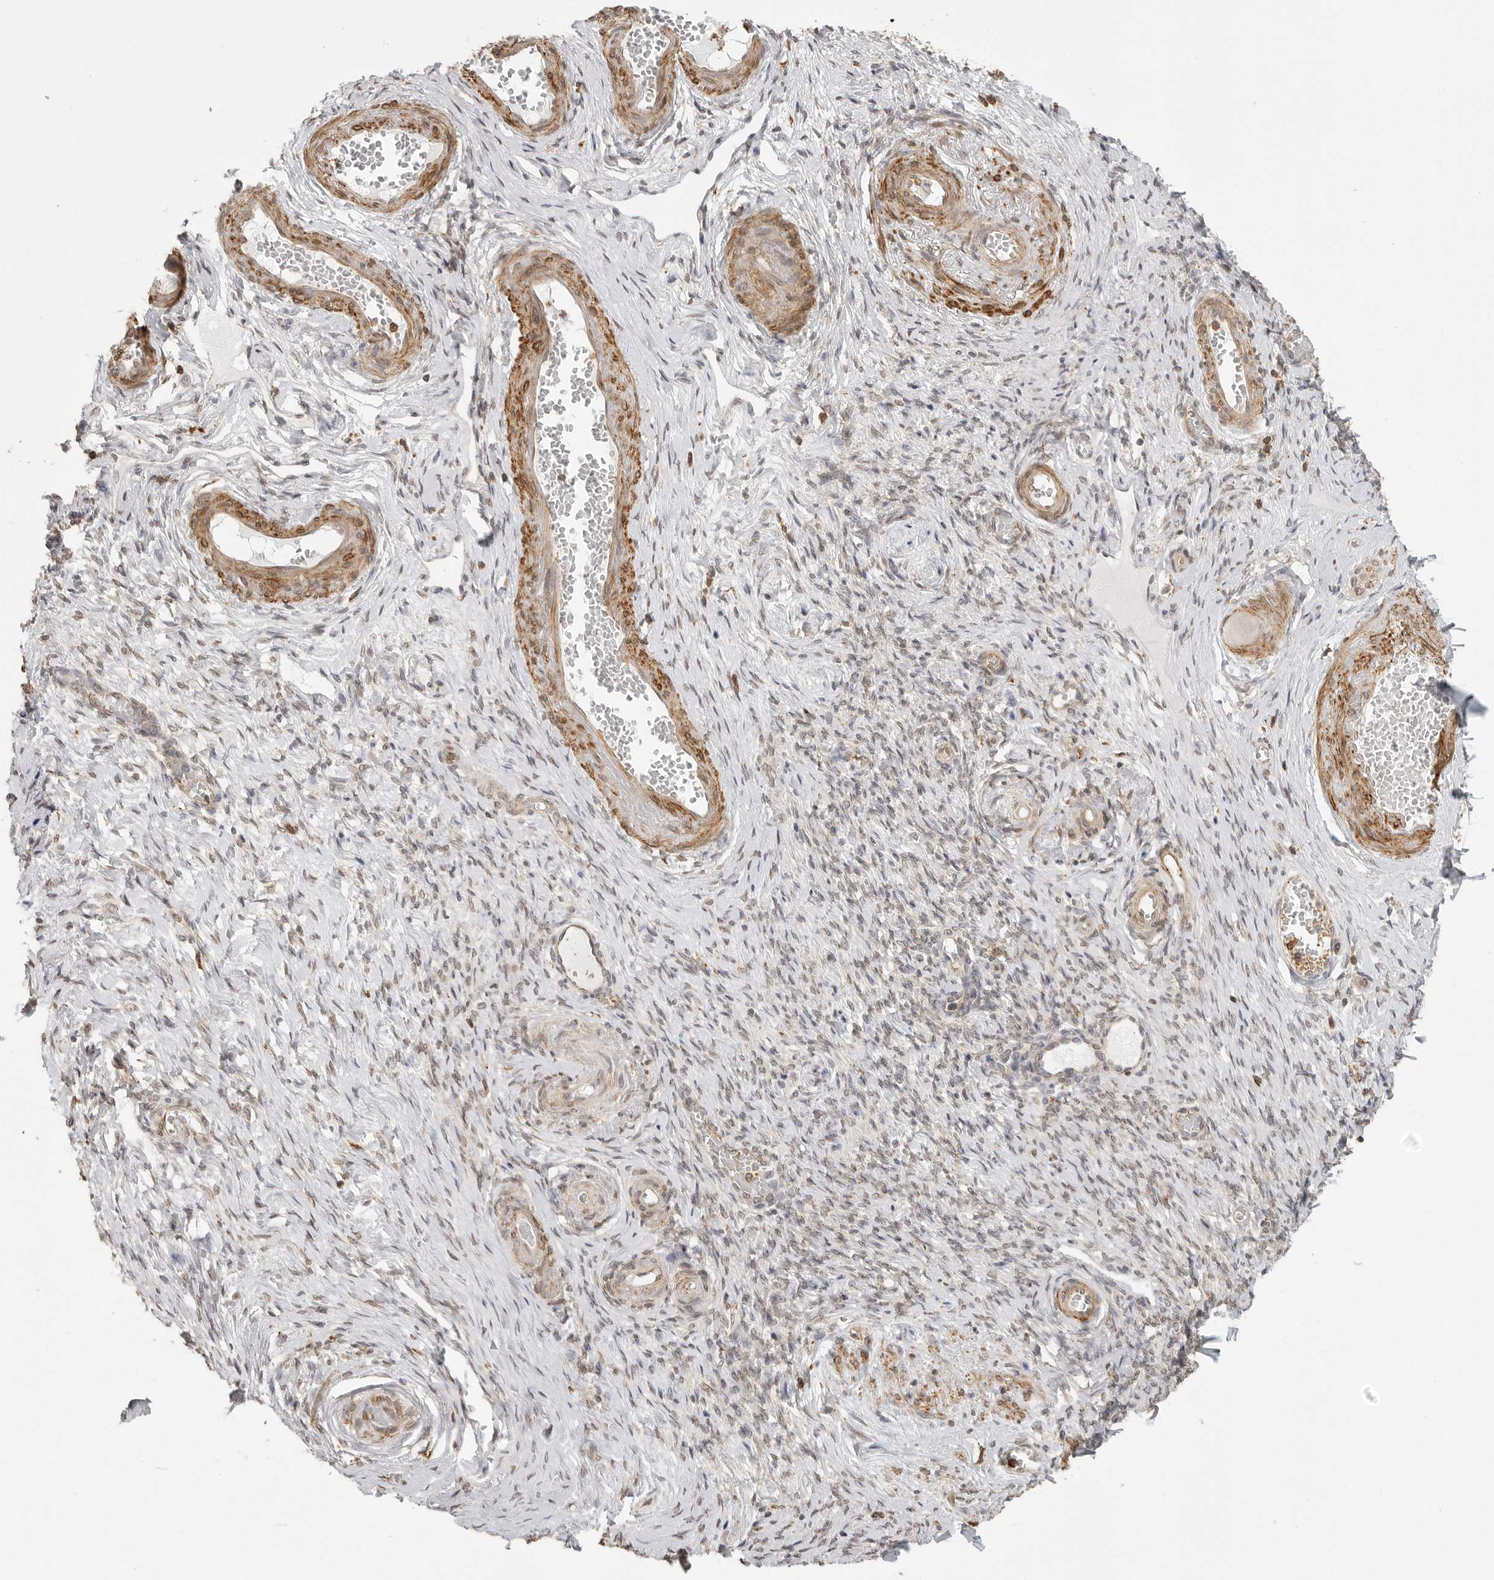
{"staining": {"intensity": "negative", "quantity": "none", "location": "none"}, "tissue": "adipose tissue", "cell_type": "Adipocytes", "image_type": "normal", "snomed": [{"axis": "morphology", "description": "Normal tissue, NOS"}, {"axis": "topography", "description": "Vascular tissue"}, {"axis": "topography", "description": "Fallopian tube"}, {"axis": "topography", "description": "Ovary"}], "caption": "Adipose tissue stained for a protein using immunohistochemistry (IHC) shows no positivity adipocytes.", "gene": "GPC2", "patient": {"sex": "female", "age": 67}}